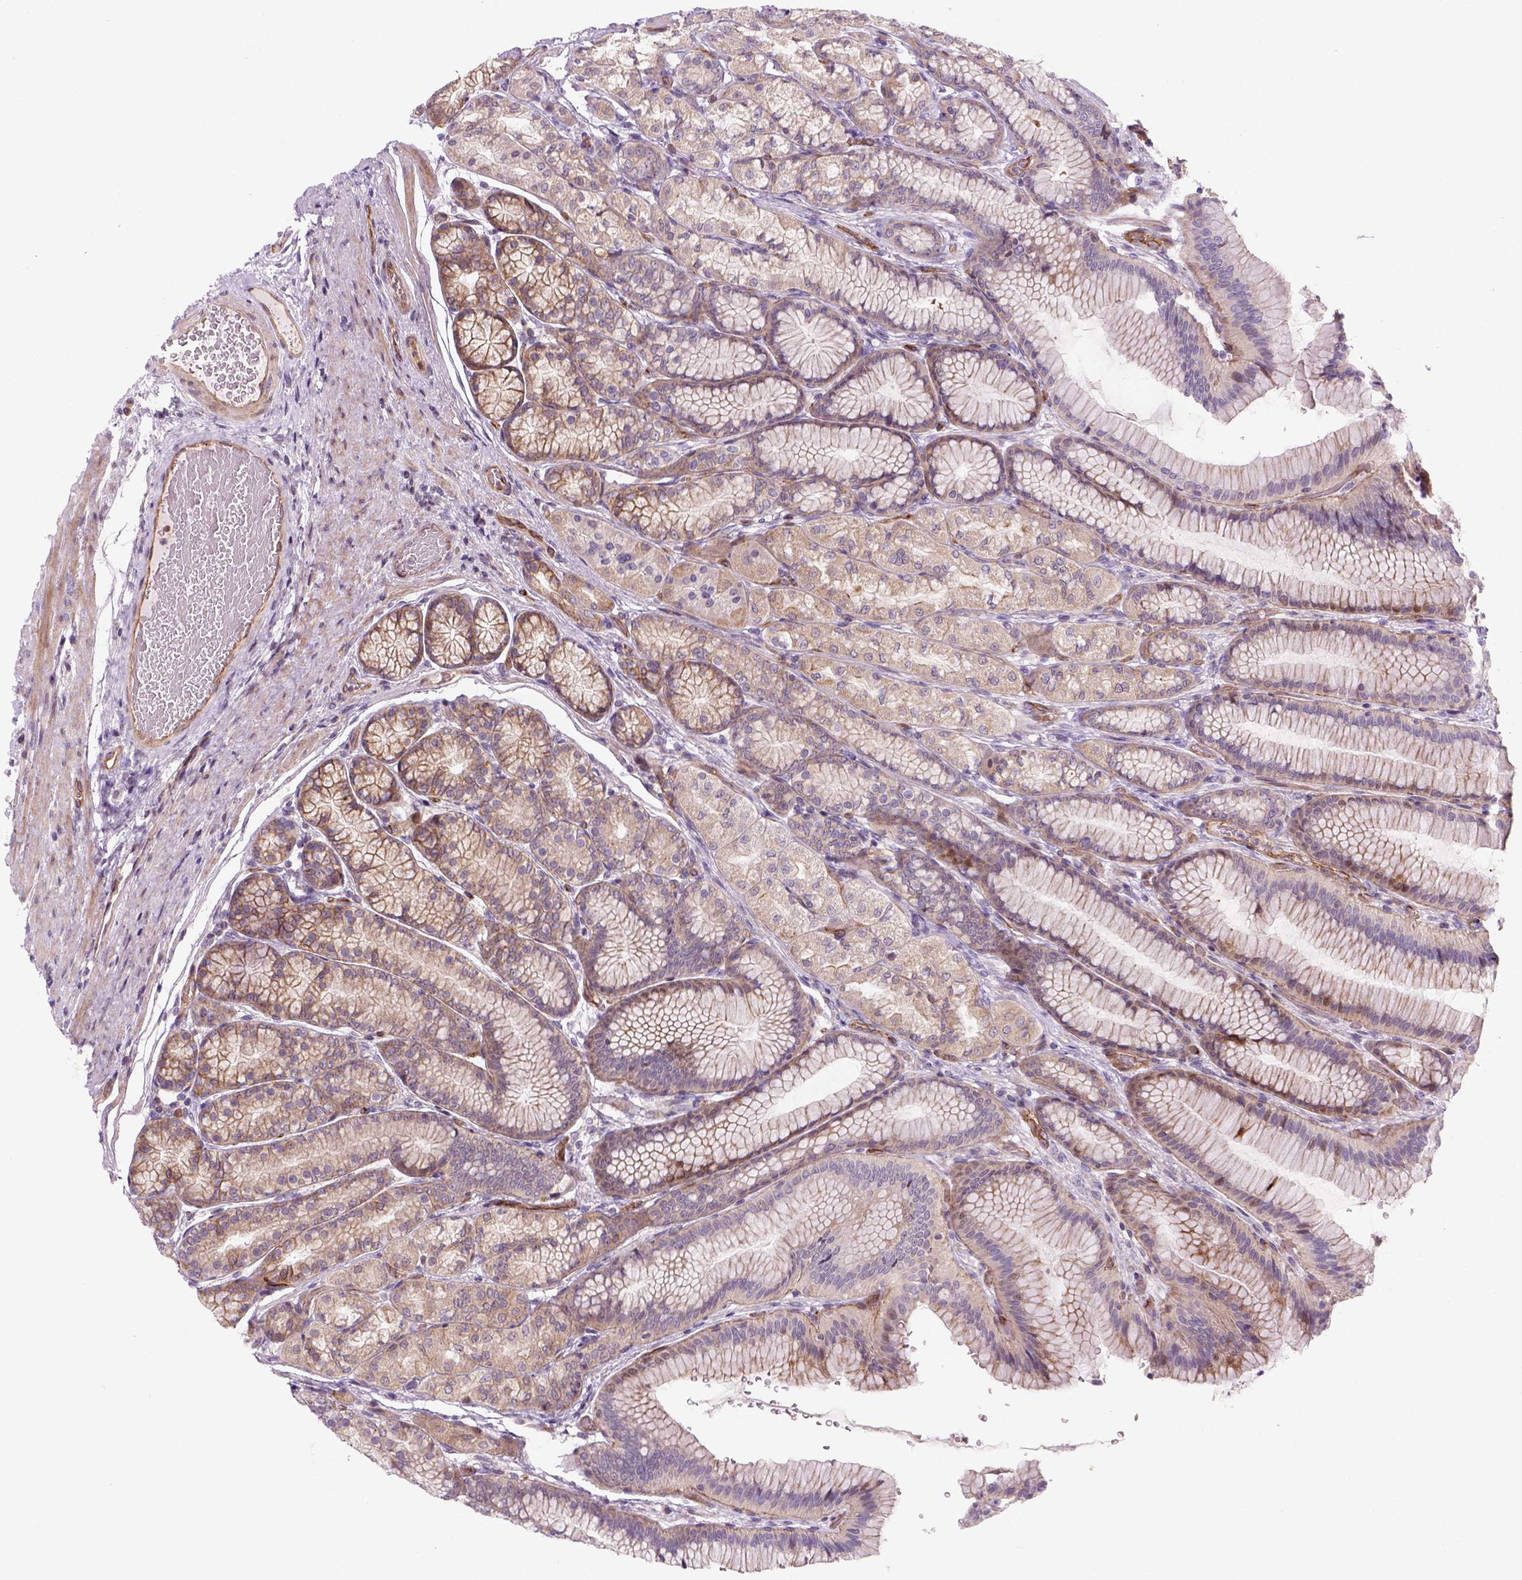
{"staining": {"intensity": "moderate", "quantity": ">75%", "location": "cytoplasmic/membranous,nuclear"}, "tissue": "stomach", "cell_type": "Glandular cells", "image_type": "normal", "snomed": [{"axis": "morphology", "description": "Normal tissue, NOS"}, {"axis": "morphology", "description": "Adenocarcinoma, NOS"}, {"axis": "morphology", "description": "Adenocarcinoma, High grade"}, {"axis": "topography", "description": "Stomach, upper"}, {"axis": "topography", "description": "Stomach"}], "caption": "Glandular cells show medium levels of moderate cytoplasmic/membranous,nuclear expression in approximately >75% of cells in normal stomach. (DAB IHC, brown staining for protein, blue staining for nuclei).", "gene": "VSTM5", "patient": {"sex": "female", "age": 65}}